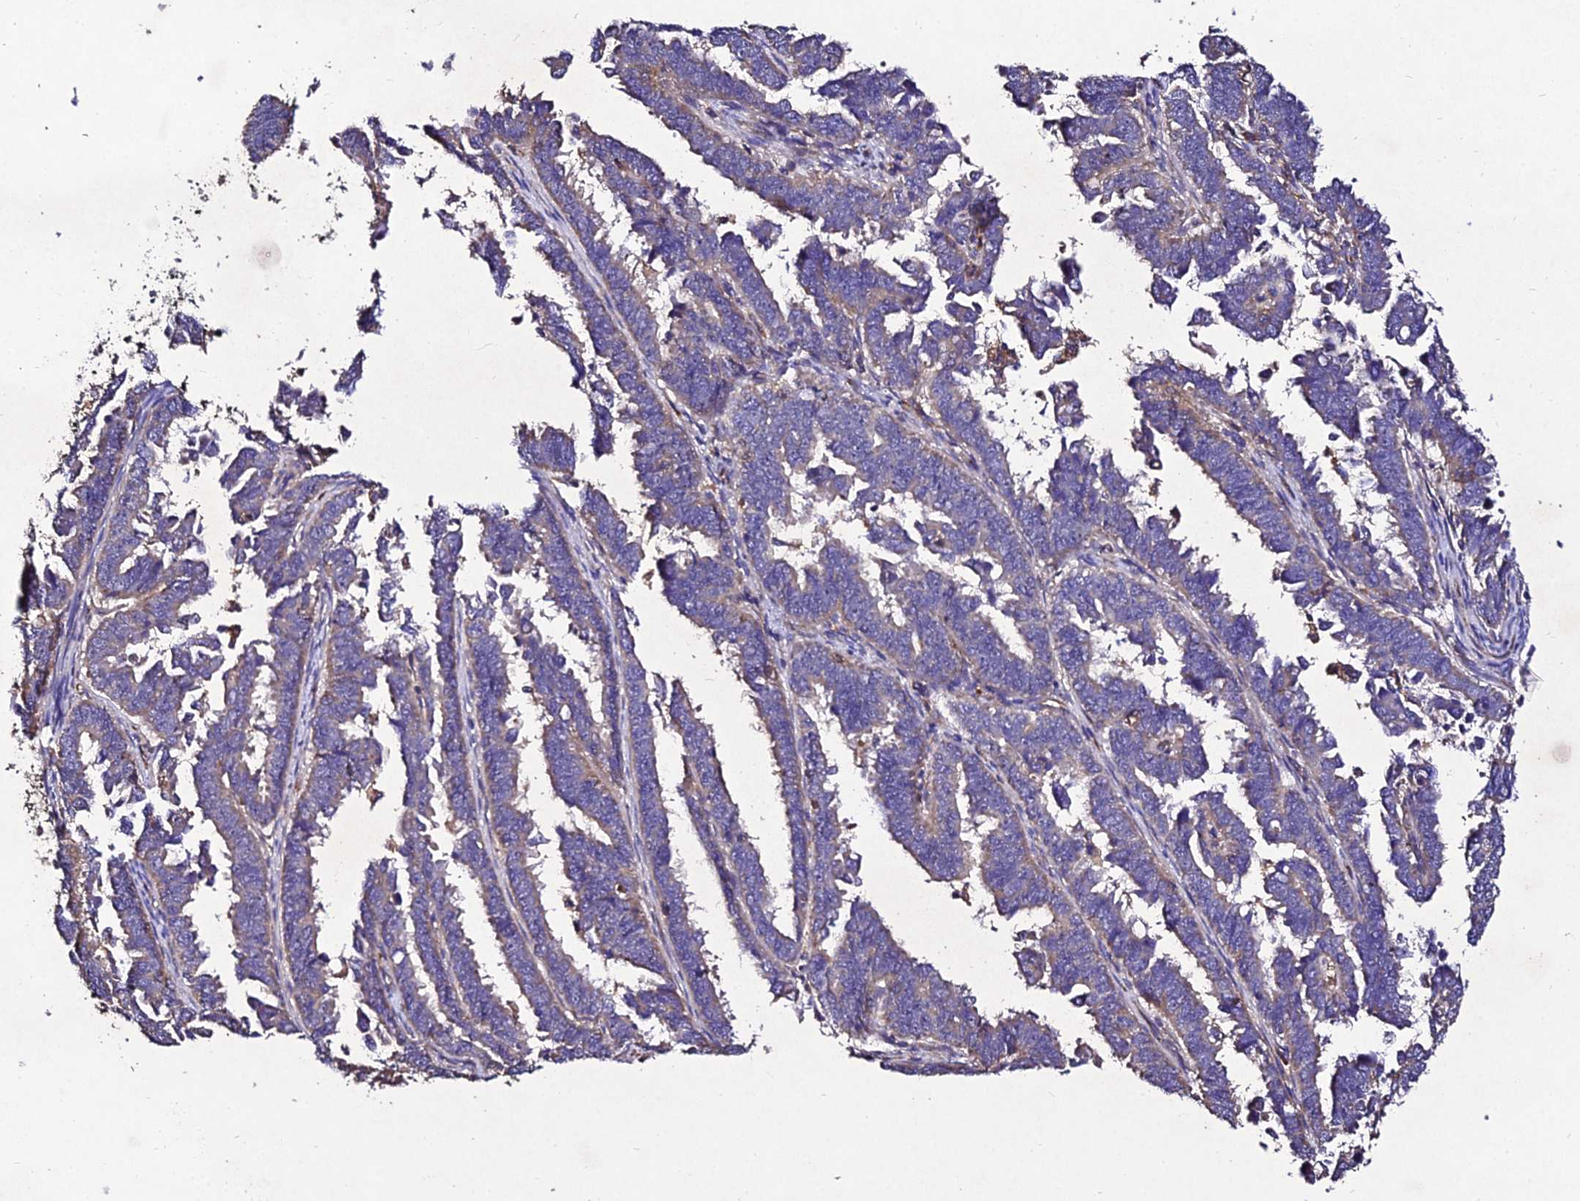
{"staining": {"intensity": "weak", "quantity": "25%-75%", "location": "cytoplasmic/membranous"}, "tissue": "endometrial cancer", "cell_type": "Tumor cells", "image_type": "cancer", "snomed": [{"axis": "morphology", "description": "Adenocarcinoma, NOS"}, {"axis": "topography", "description": "Endometrium"}], "caption": "There is low levels of weak cytoplasmic/membranous positivity in tumor cells of endometrial adenocarcinoma, as demonstrated by immunohistochemical staining (brown color).", "gene": "AP3M2", "patient": {"sex": "female", "age": 75}}